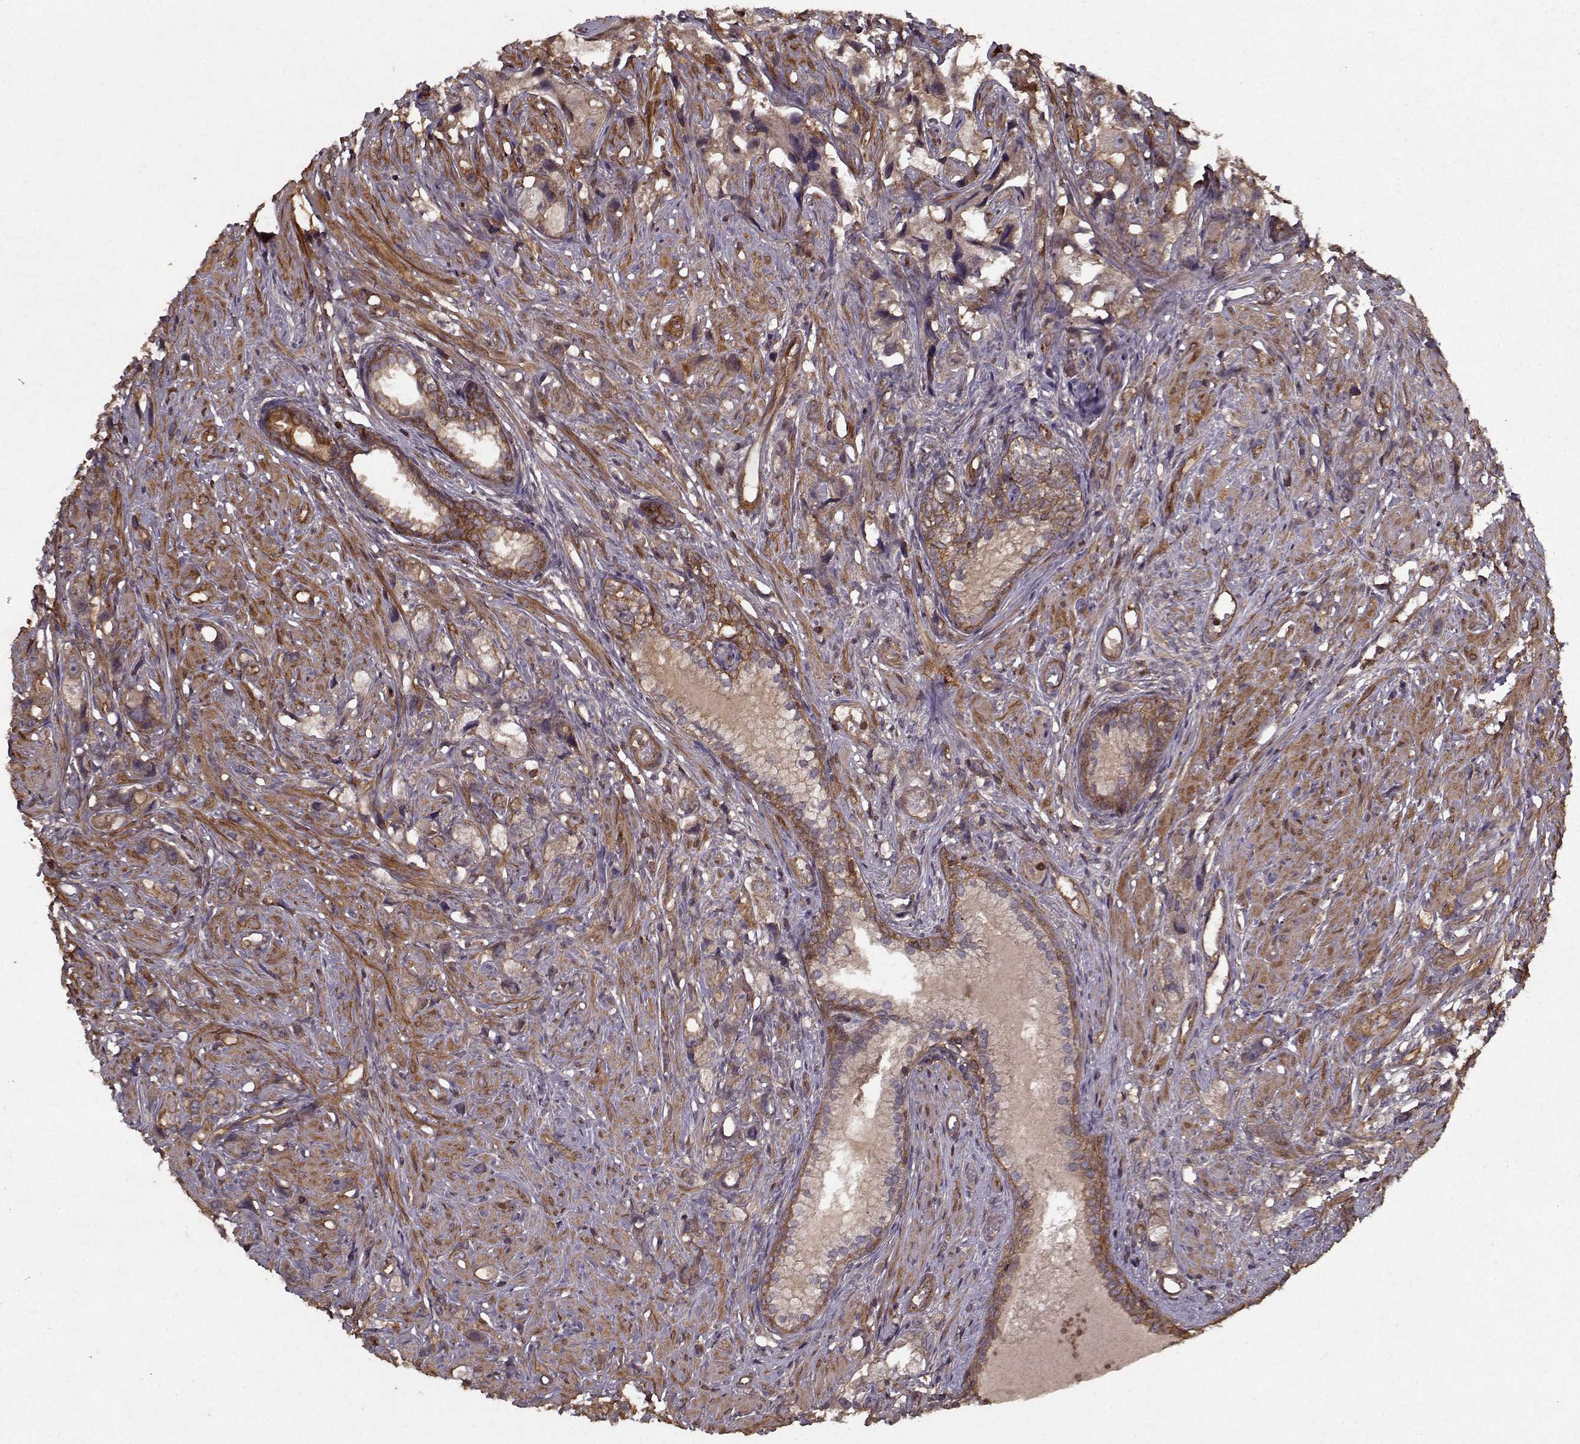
{"staining": {"intensity": "weak", "quantity": ">75%", "location": "cytoplasmic/membranous"}, "tissue": "prostate cancer", "cell_type": "Tumor cells", "image_type": "cancer", "snomed": [{"axis": "morphology", "description": "Adenocarcinoma, High grade"}, {"axis": "topography", "description": "Prostate"}], "caption": "IHC staining of prostate cancer, which exhibits low levels of weak cytoplasmic/membranous staining in about >75% of tumor cells indicating weak cytoplasmic/membranous protein expression. The staining was performed using DAB (3,3'-diaminobenzidine) (brown) for protein detection and nuclei were counterstained in hematoxylin (blue).", "gene": "PPP1R12A", "patient": {"sex": "male", "age": 75}}